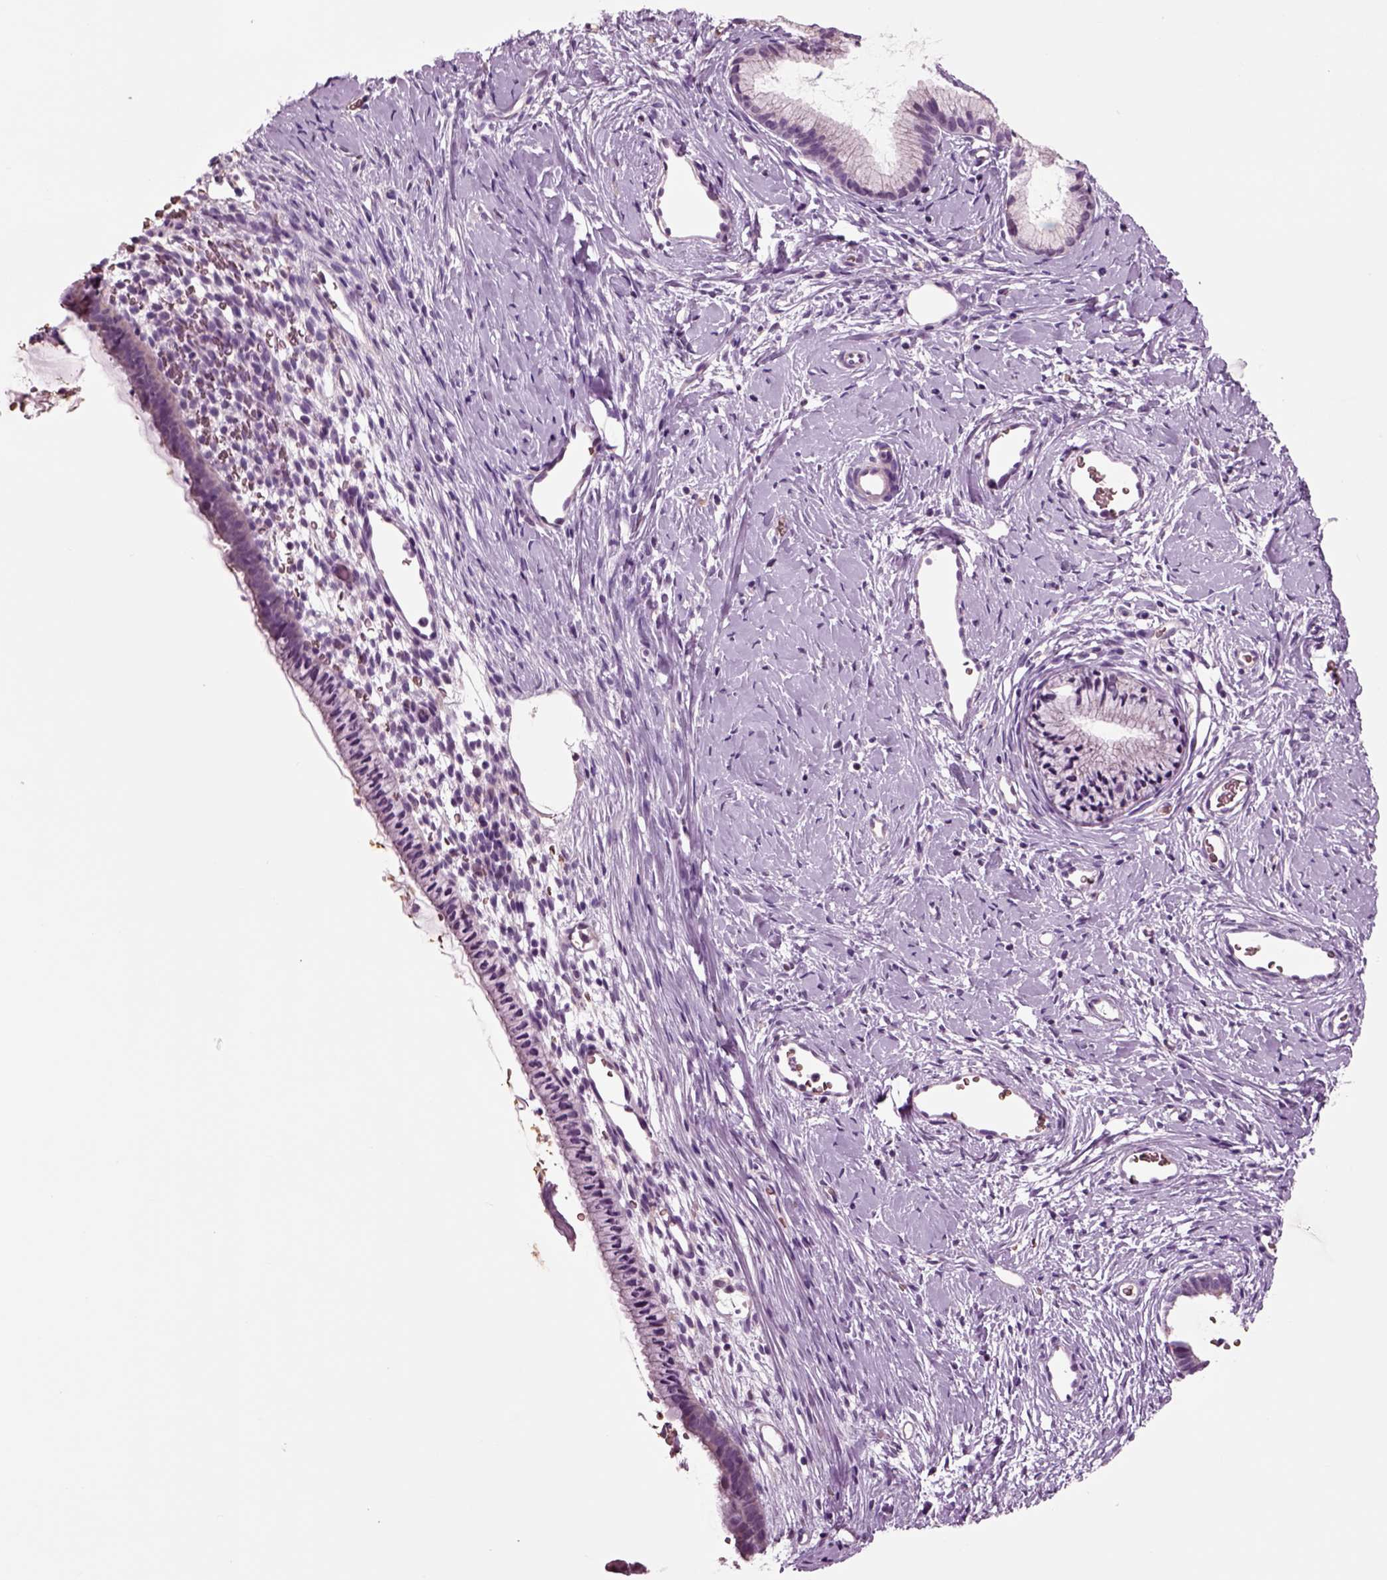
{"staining": {"intensity": "negative", "quantity": "none", "location": "none"}, "tissue": "cervix", "cell_type": "Glandular cells", "image_type": "normal", "snomed": [{"axis": "morphology", "description": "Normal tissue, NOS"}, {"axis": "topography", "description": "Cervix"}], "caption": "Photomicrograph shows no significant protein expression in glandular cells of benign cervix. (Brightfield microscopy of DAB immunohistochemistry at high magnification).", "gene": "CHGB", "patient": {"sex": "female", "age": 40}}